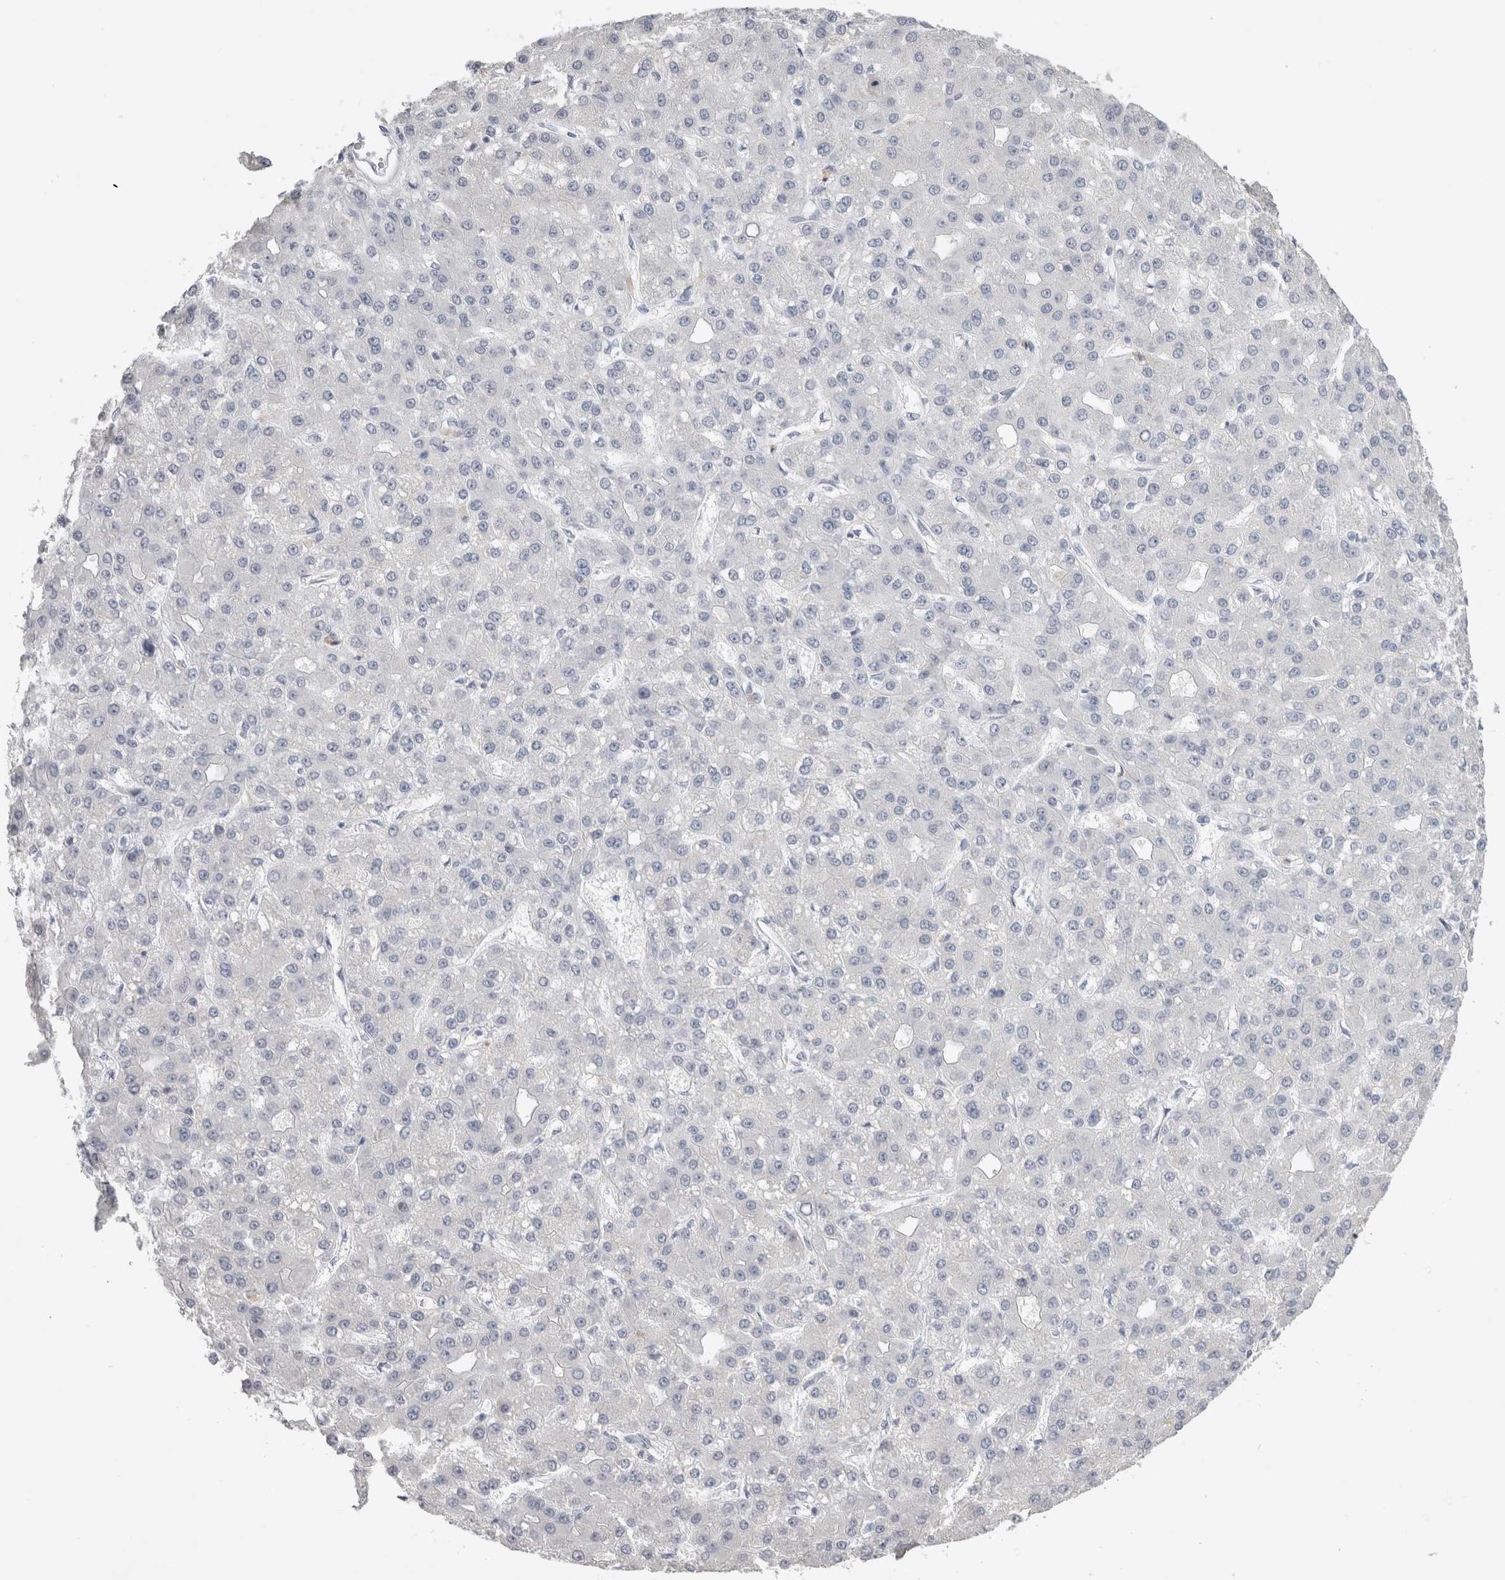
{"staining": {"intensity": "negative", "quantity": "none", "location": "none"}, "tissue": "liver cancer", "cell_type": "Tumor cells", "image_type": "cancer", "snomed": [{"axis": "morphology", "description": "Carcinoma, Hepatocellular, NOS"}, {"axis": "topography", "description": "Liver"}], "caption": "An immunohistochemistry (IHC) image of liver cancer (hepatocellular carcinoma) is shown. There is no staining in tumor cells of liver cancer (hepatocellular carcinoma).", "gene": "ADAM2", "patient": {"sex": "male", "age": 67}}